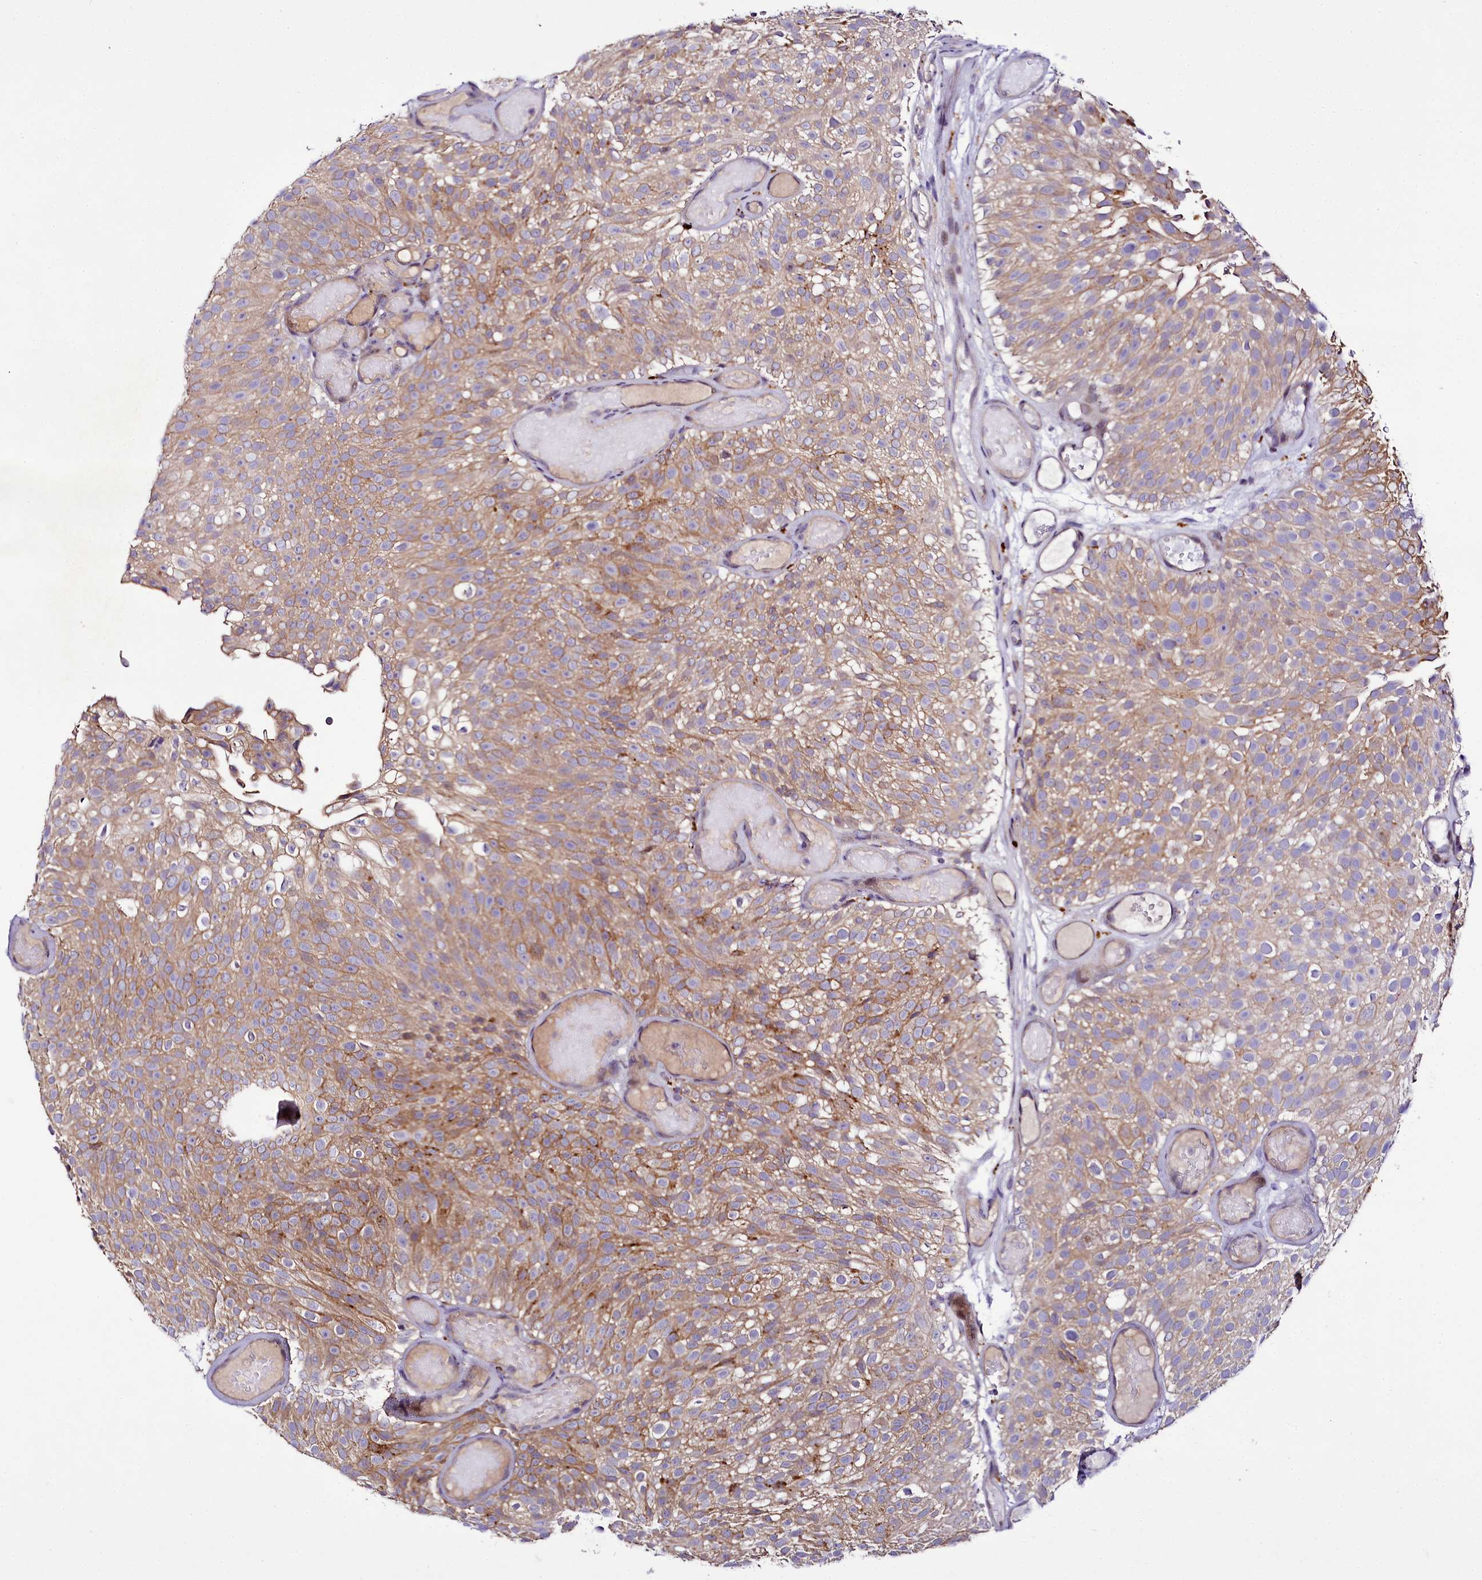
{"staining": {"intensity": "moderate", "quantity": ">75%", "location": "cytoplasmic/membranous"}, "tissue": "urothelial cancer", "cell_type": "Tumor cells", "image_type": "cancer", "snomed": [{"axis": "morphology", "description": "Urothelial carcinoma, Low grade"}, {"axis": "topography", "description": "Urinary bladder"}], "caption": "Protein staining exhibits moderate cytoplasmic/membranous expression in about >75% of tumor cells in urothelial carcinoma (low-grade).", "gene": "ZC3H12C", "patient": {"sex": "male", "age": 78}}